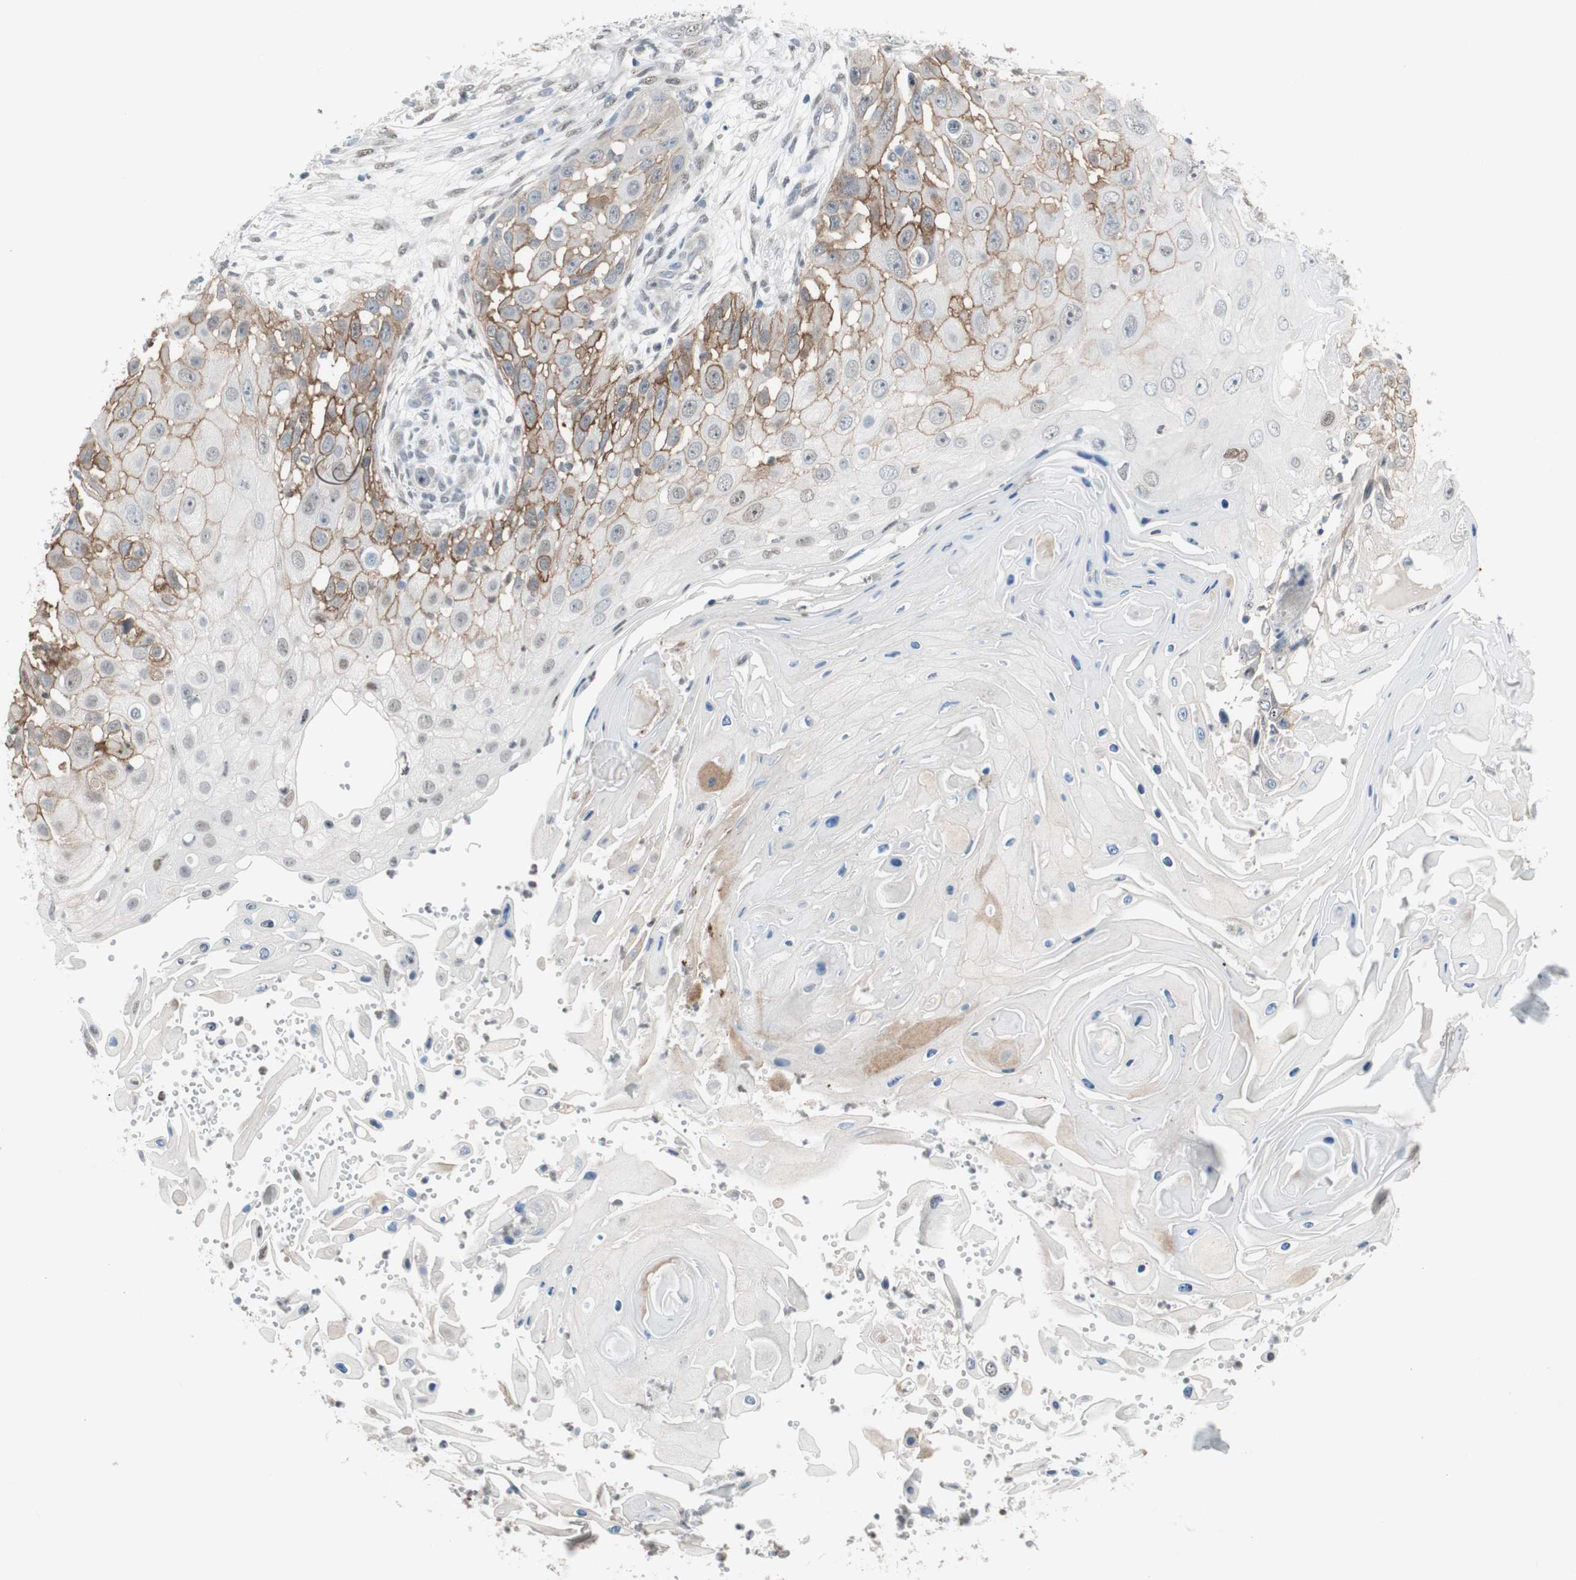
{"staining": {"intensity": "moderate", "quantity": "25%-75%", "location": "cytoplasmic/membranous,nuclear"}, "tissue": "skin cancer", "cell_type": "Tumor cells", "image_type": "cancer", "snomed": [{"axis": "morphology", "description": "Squamous cell carcinoma, NOS"}, {"axis": "topography", "description": "Skin"}], "caption": "Brown immunohistochemical staining in squamous cell carcinoma (skin) exhibits moderate cytoplasmic/membranous and nuclear staining in approximately 25%-75% of tumor cells.", "gene": "CAND2", "patient": {"sex": "female", "age": 44}}